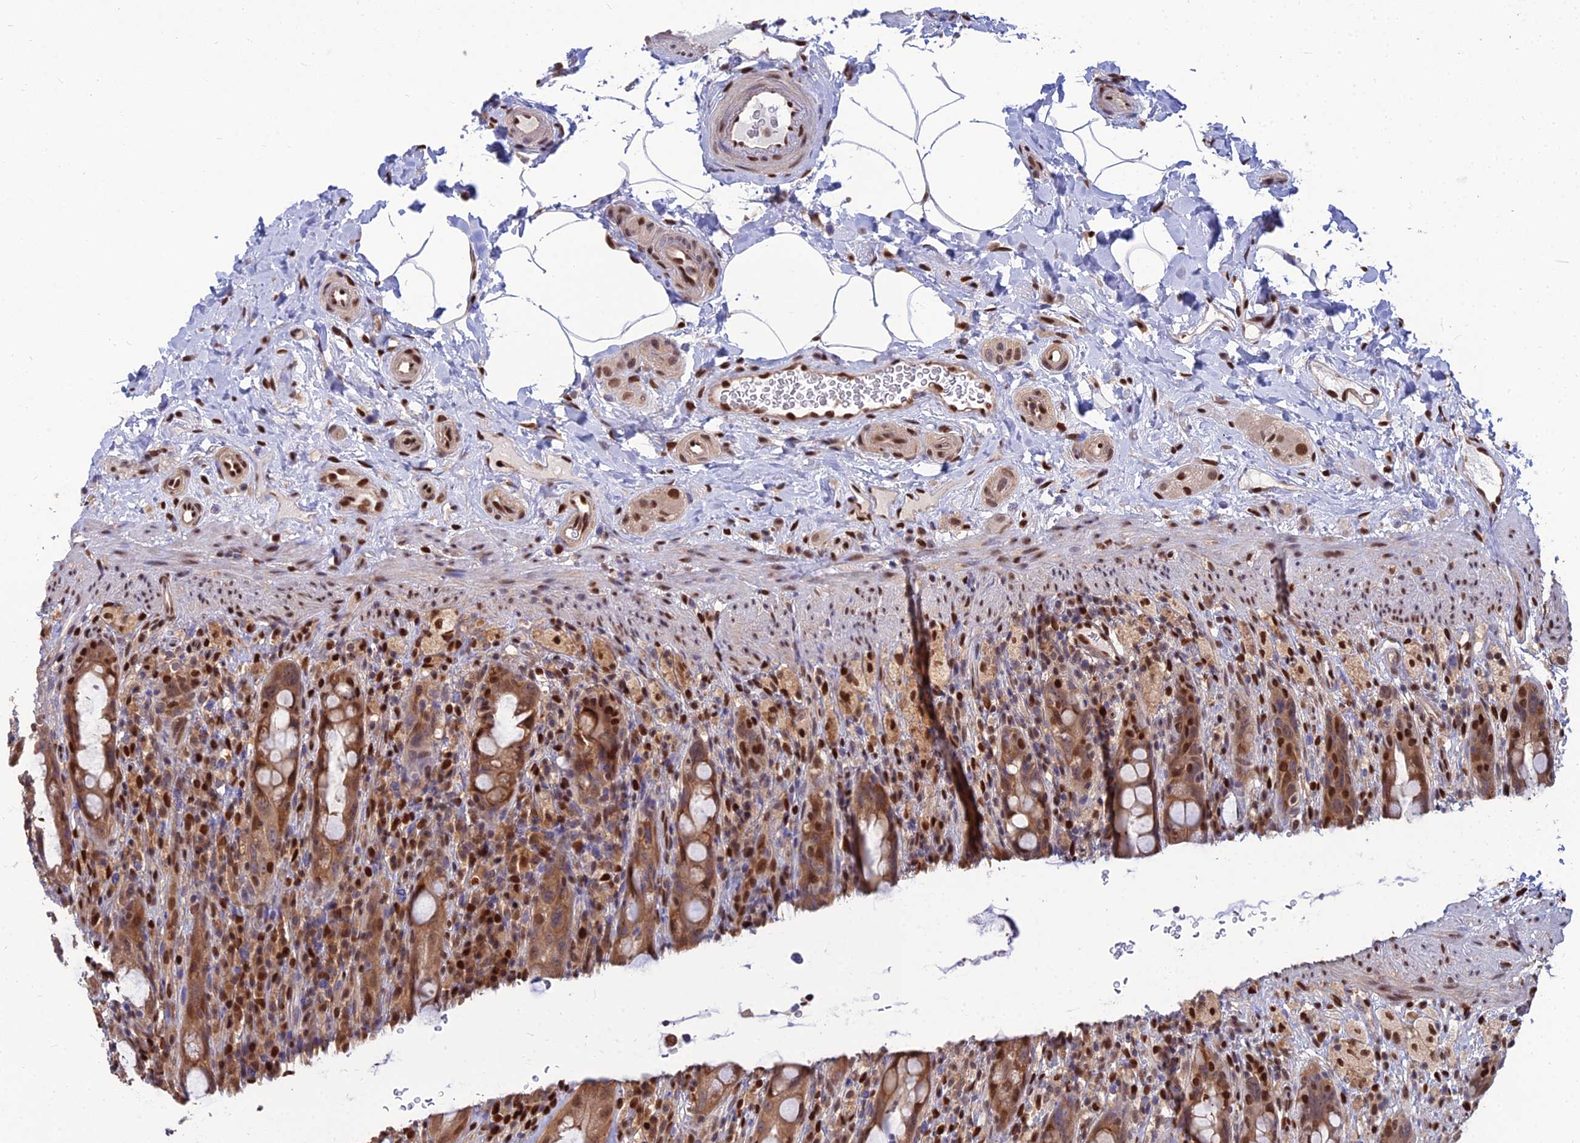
{"staining": {"intensity": "moderate", "quantity": ">75%", "location": "cytoplasmic/membranous,nuclear"}, "tissue": "rectum", "cell_type": "Glandular cells", "image_type": "normal", "snomed": [{"axis": "morphology", "description": "Normal tissue, NOS"}, {"axis": "topography", "description": "Rectum"}], "caption": "Immunohistochemical staining of unremarkable rectum demonstrates moderate cytoplasmic/membranous,nuclear protein expression in approximately >75% of glandular cells.", "gene": "DNPEP", "patient": {"sex": "male", "age": 44}}